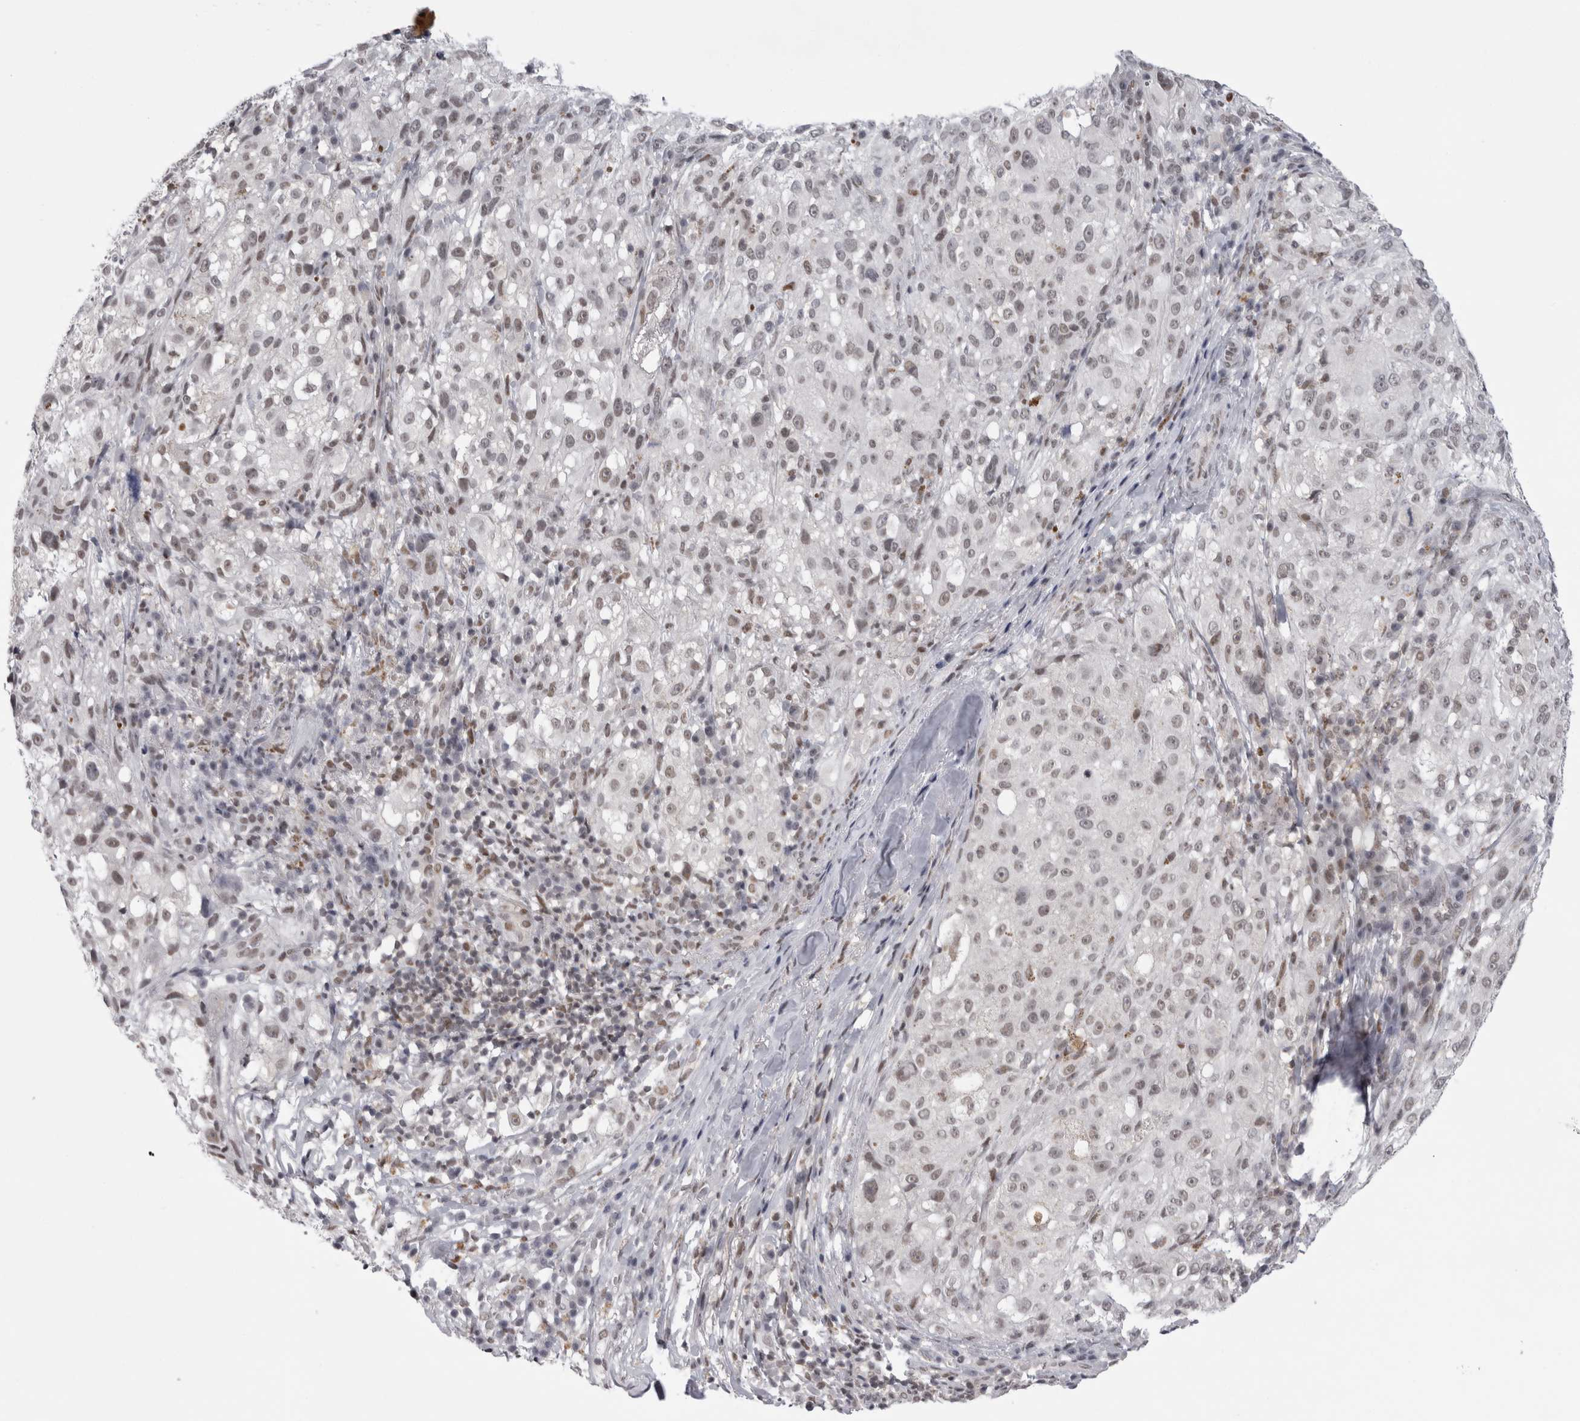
{"staining": {"intensity": "weak", "quantity": ">75%", "location": "nuclear"}, "tissue": "melanoma", "cell_type": "Tumor cells", "image_type": "cancer", "snomed": [{"axis": "morphology", "description": "Necrosis, NOS"}, {"axis": "morphology", "description": "Malignant melanoma, NOS"}, {"axis": "topography", "description": "Skin"}], "caption": "IHC photomicrograph of human malignant melanoma stained for a protein (brown), which shows low levels of weak nuclear expression in about >75% of tumor cells.", "gene": "PSMB2", "patient": {"sex": "female", "age": 87}}